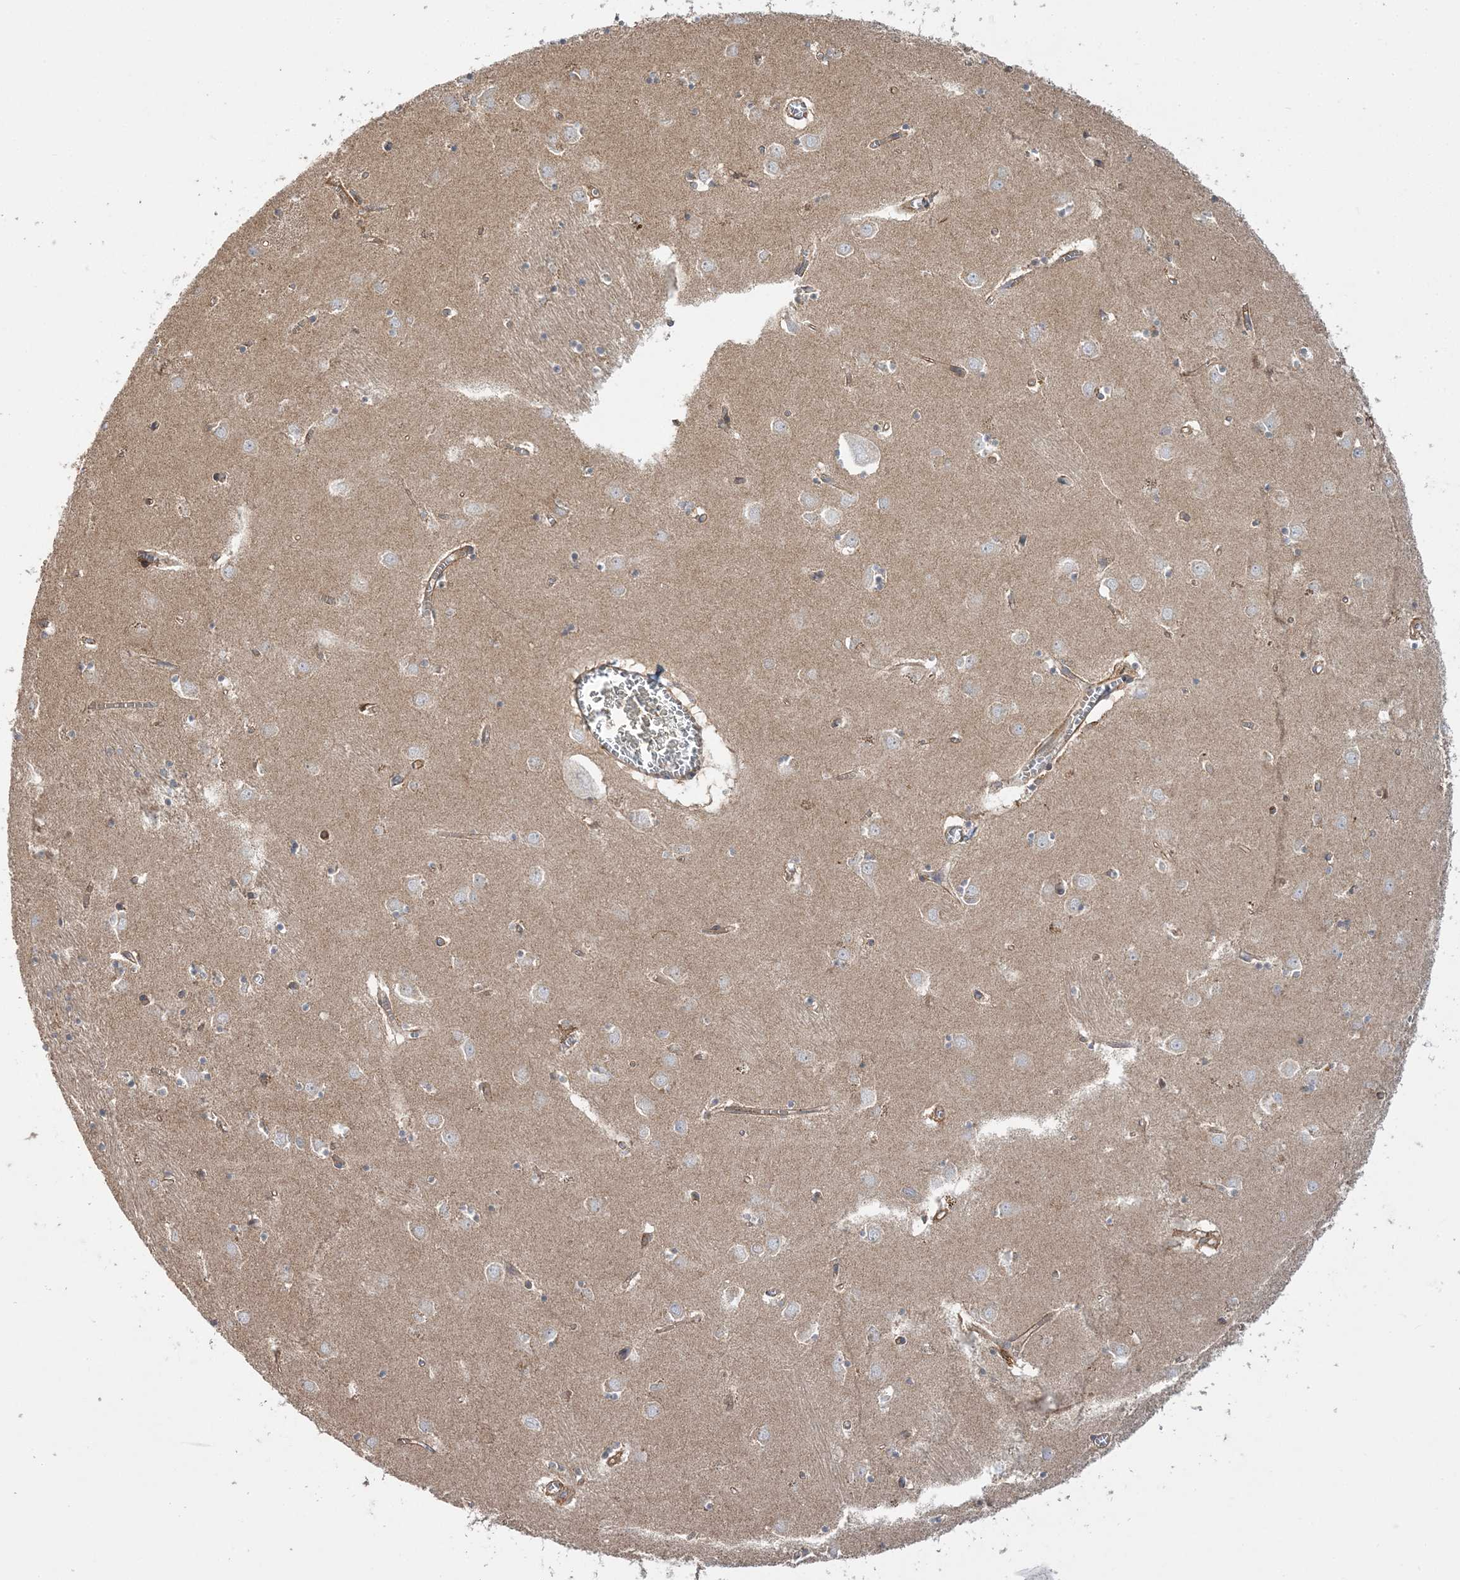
{"staining": {"intensity": "moderate", "quantity": "<25%", "location": "cytoplasmic/membranous"}, "tissue": "caudate", "cell_type": "Glial cells", "image_type": "normal", "snomed": [{"axis": "morphology", "description": "Normal tissue, NOS"}, {"axis": "topography", "description": "Lateral ventricle wall"}], "caption": "Protein staining demonstrates moderate cytoplasmic/membranous staining in about <25% of glial cells in unremarkable caudate. (DAB IHC with brightfield microscopy, high magnification).", "gene": "TBC1D5", "patient": {"sex": "male", "age": 70}}